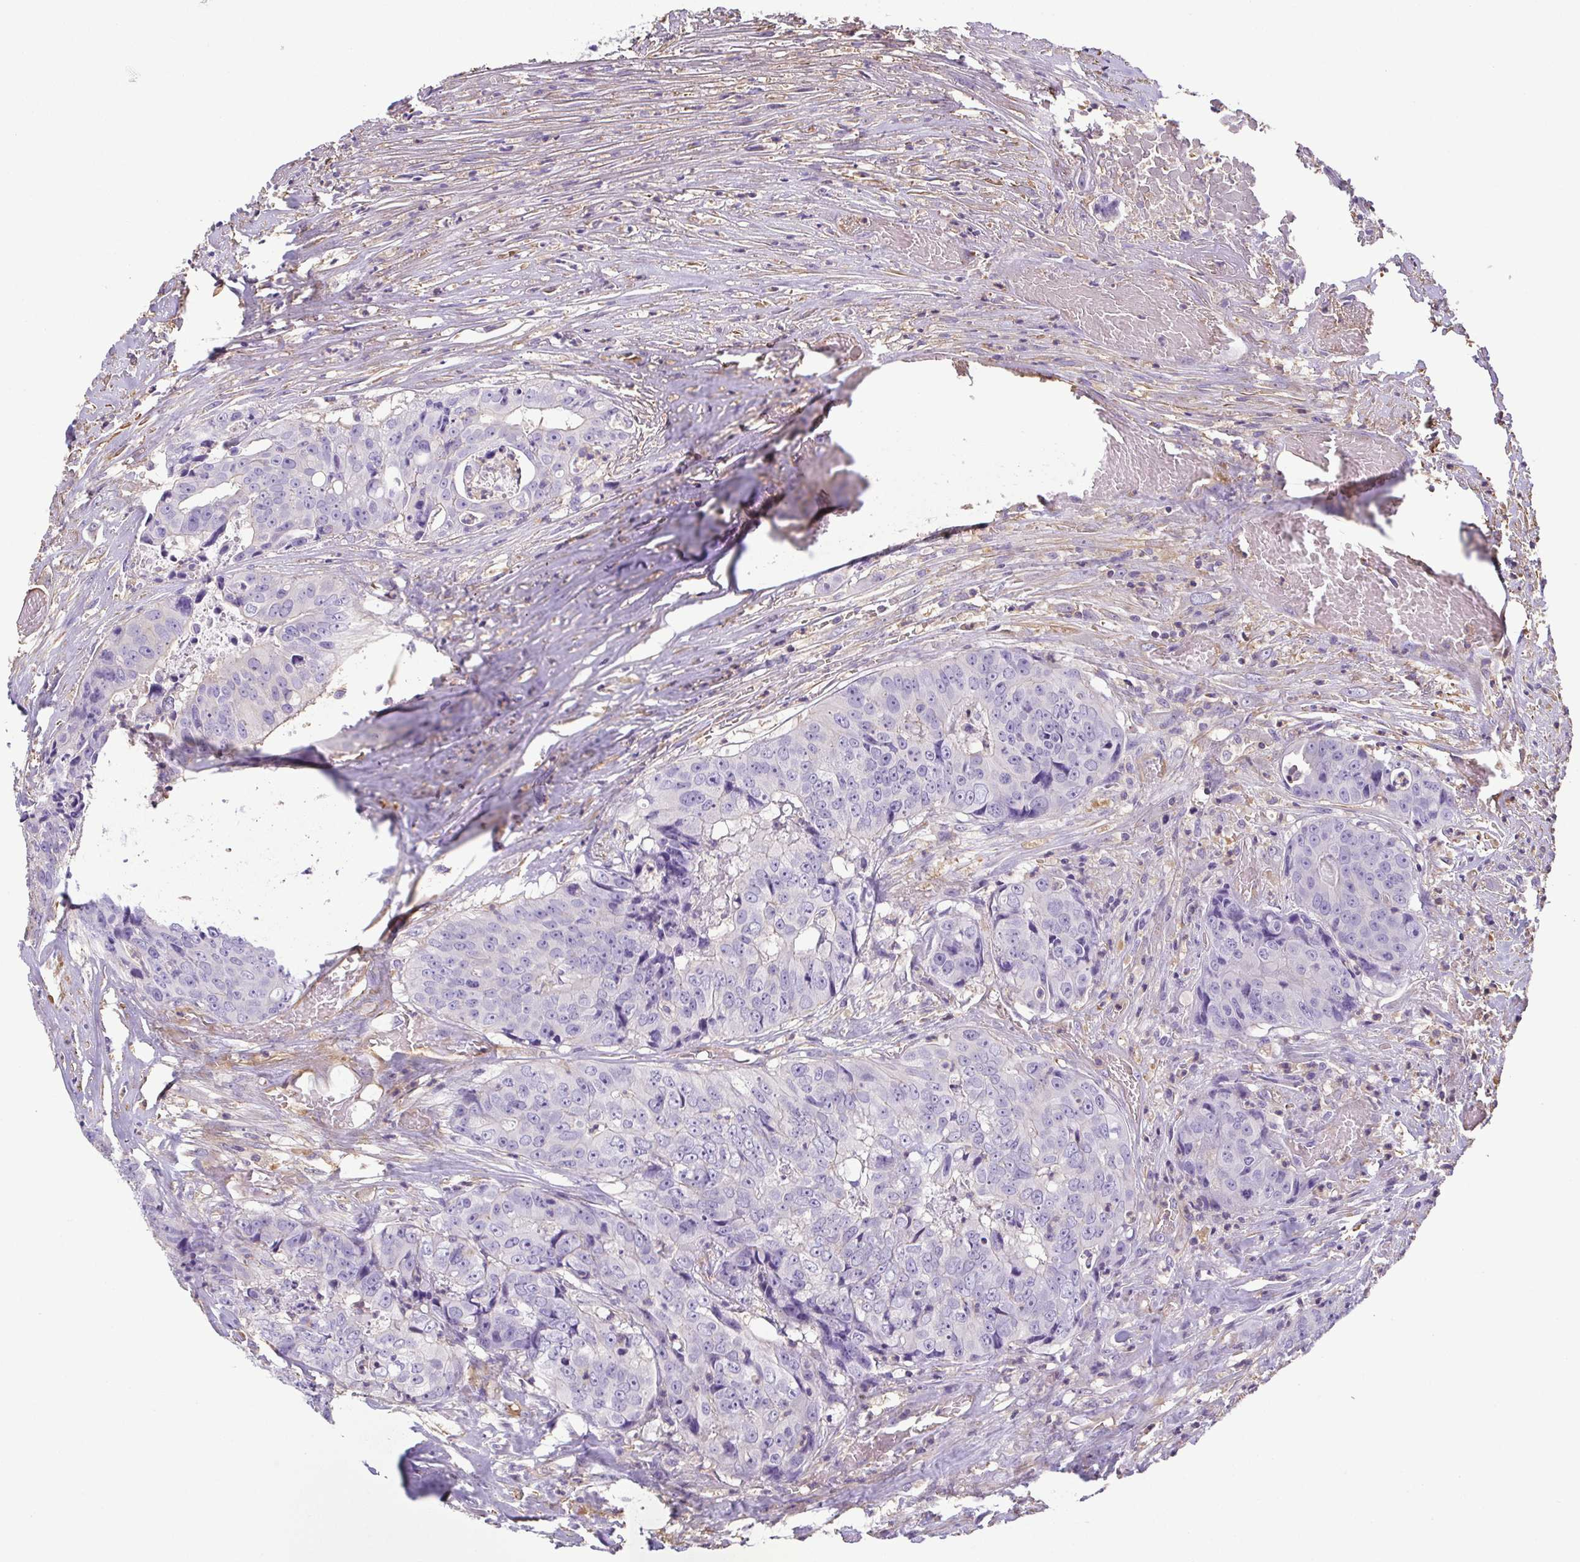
{"staining": {"intensity": "negative", "quantity": "none", "location": "none"}, "tissue": "colorectal cancer", "cell_type": "Tumor cells", "image_type": "cancer", "snomed": [{"axis": "morphology", "description": "Adenocarcinoma, NOS"}, {"axis": "topography", "description": "Rectum"}], "caption": "Tumor cells show no significant protein staining in colorectal adenocarcinoma.", "gene": "MYL6", "patient": {"sex": "female", "age": 62}}